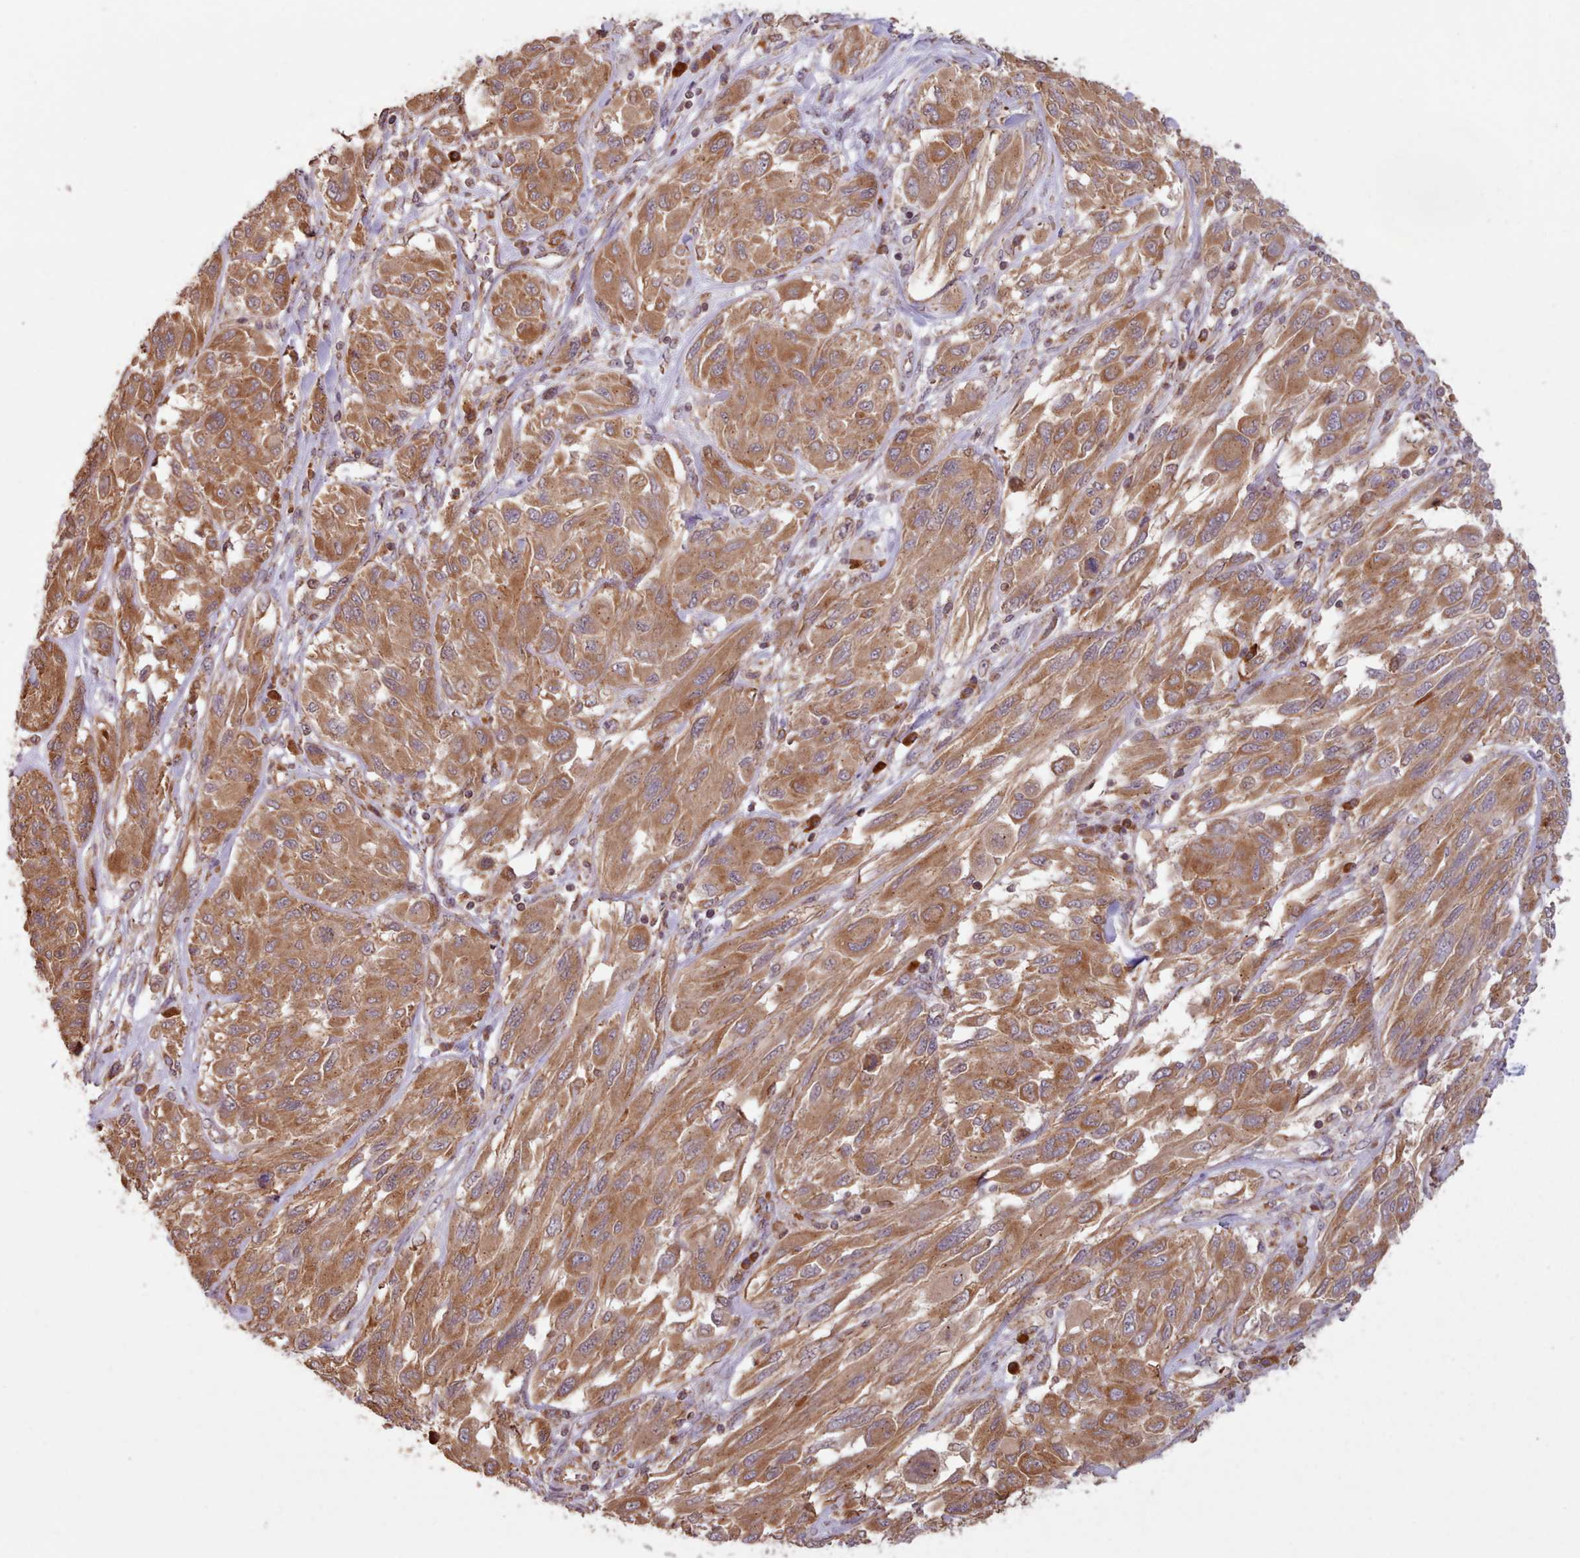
{"staining": {"intensity": "moderate", "quantity": ">75%", "location": "cytoplasmic/membranous"}, "tissue": "melanoma", "cell_type": "Tumor cells", "image_type": "cancer", "snomed": [{"axis": "morphology", "description": "Malignant melanoma, NOS"}, {"axis": "topography", "description": "Skin"}], "caption": "A medium amount of moderate cytoplasmic/membranous expression is appreciated in about >75% of tumor cells in malignant melanoma tissue. (IHC, brightfield microscopy, high magnification).", "gene": "CRYBG1", "patient": {"sex": "female", "age": 91}}